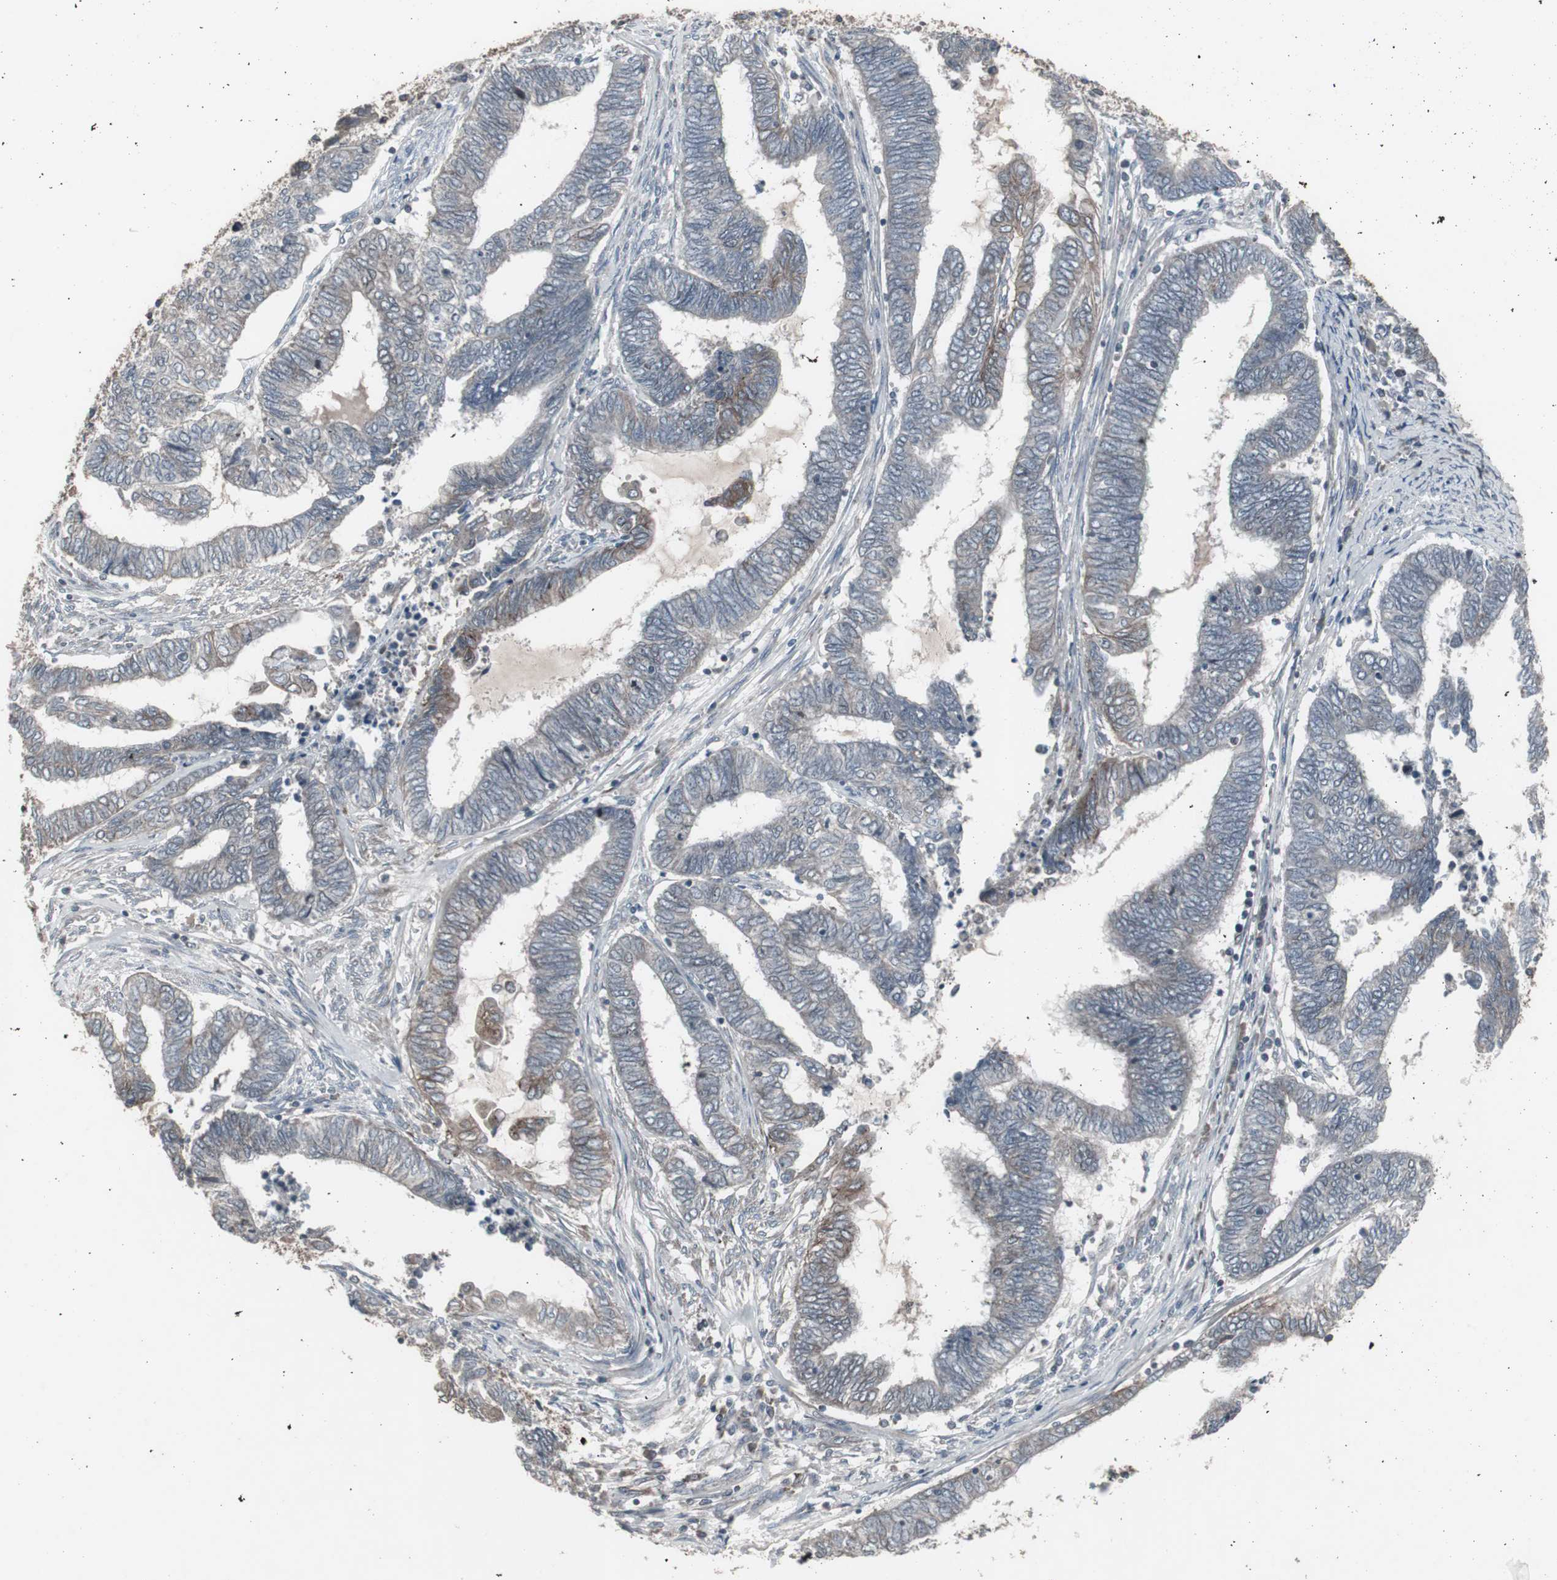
{"staining": {"intensity": "weak", "quantity": "<25%", "location": "cytoplasmic/membranous"}, "tissue": "endometrial cancer", "cell_type": "Tumor cells", "image_type": "cancer", "snomed": [{"axis": "morphology", "description": "Adenocarcinoma, NOS"}, {"axis": "topography", "description": "Uterus"}, {"axis": "topography", "description": "Endometrium"}], "caption": "Endometrial cancer (adenocarcinoma) stained for a protein using immunohistochemistry (IHC) reveals no staining tumor cells.", "gene": "SSTR2", "patient": {"sex": "female", "age": 70}}